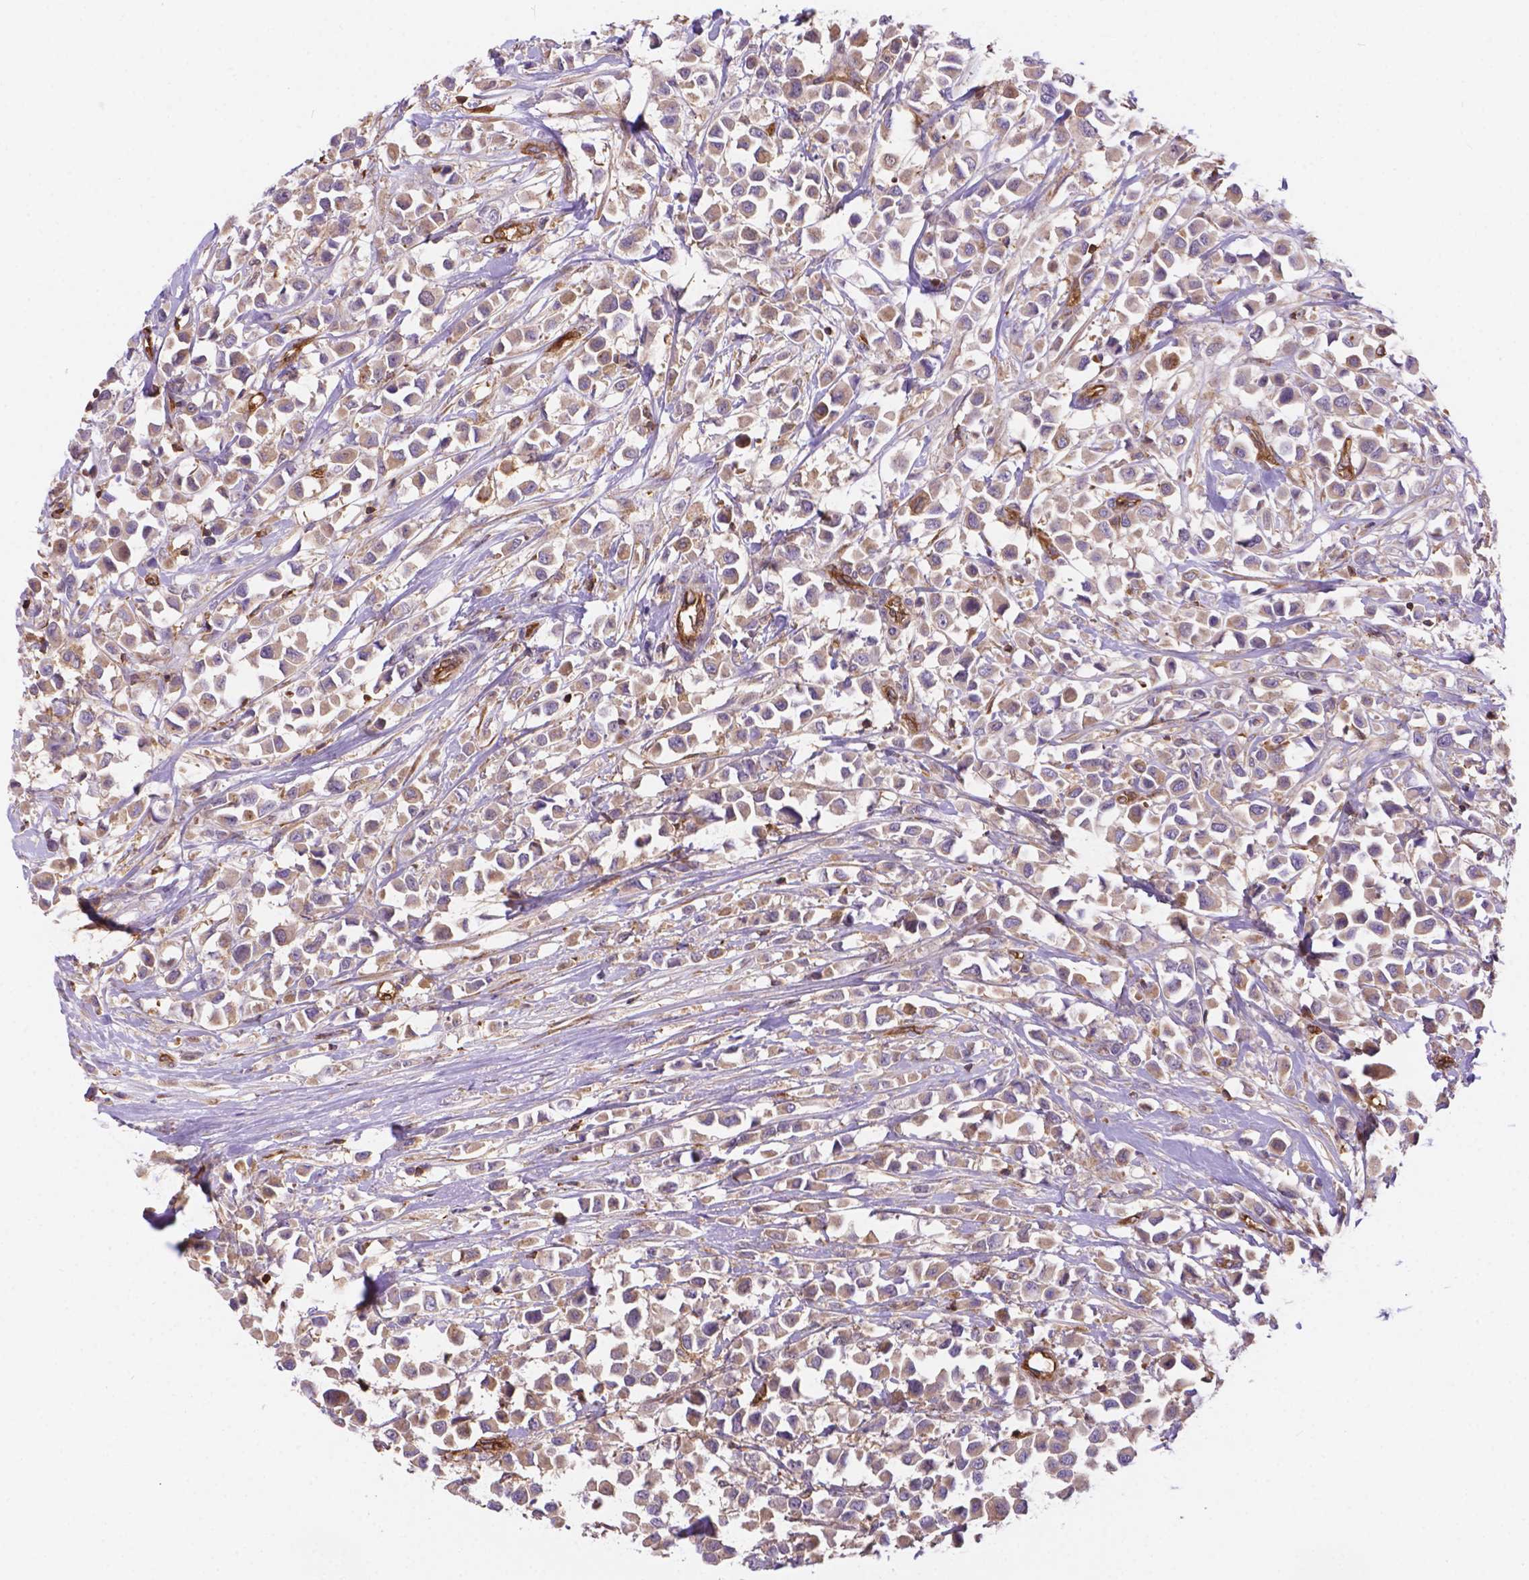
{"staining": {"intensity": "weak", "quantity": ">75%", "location": "cytoplasmic/membranous"}, "tissue": "breast cancer", "cell_type": "Tumor cells", "image_type": "cancer", "snomed": [{"axis": "morphology", "description": "Duct carcinoma"}, {"axis": "topography", "description": "Breast"}], "caption": "This histopathology image reveals immunohistochemistry staining of human breast cancer, with low weak cytoplasmic/membranous positivity in approximately >75% of tumor cells.", "gene": "DMWD", "patient": {"sex": "female", "age": 61}}